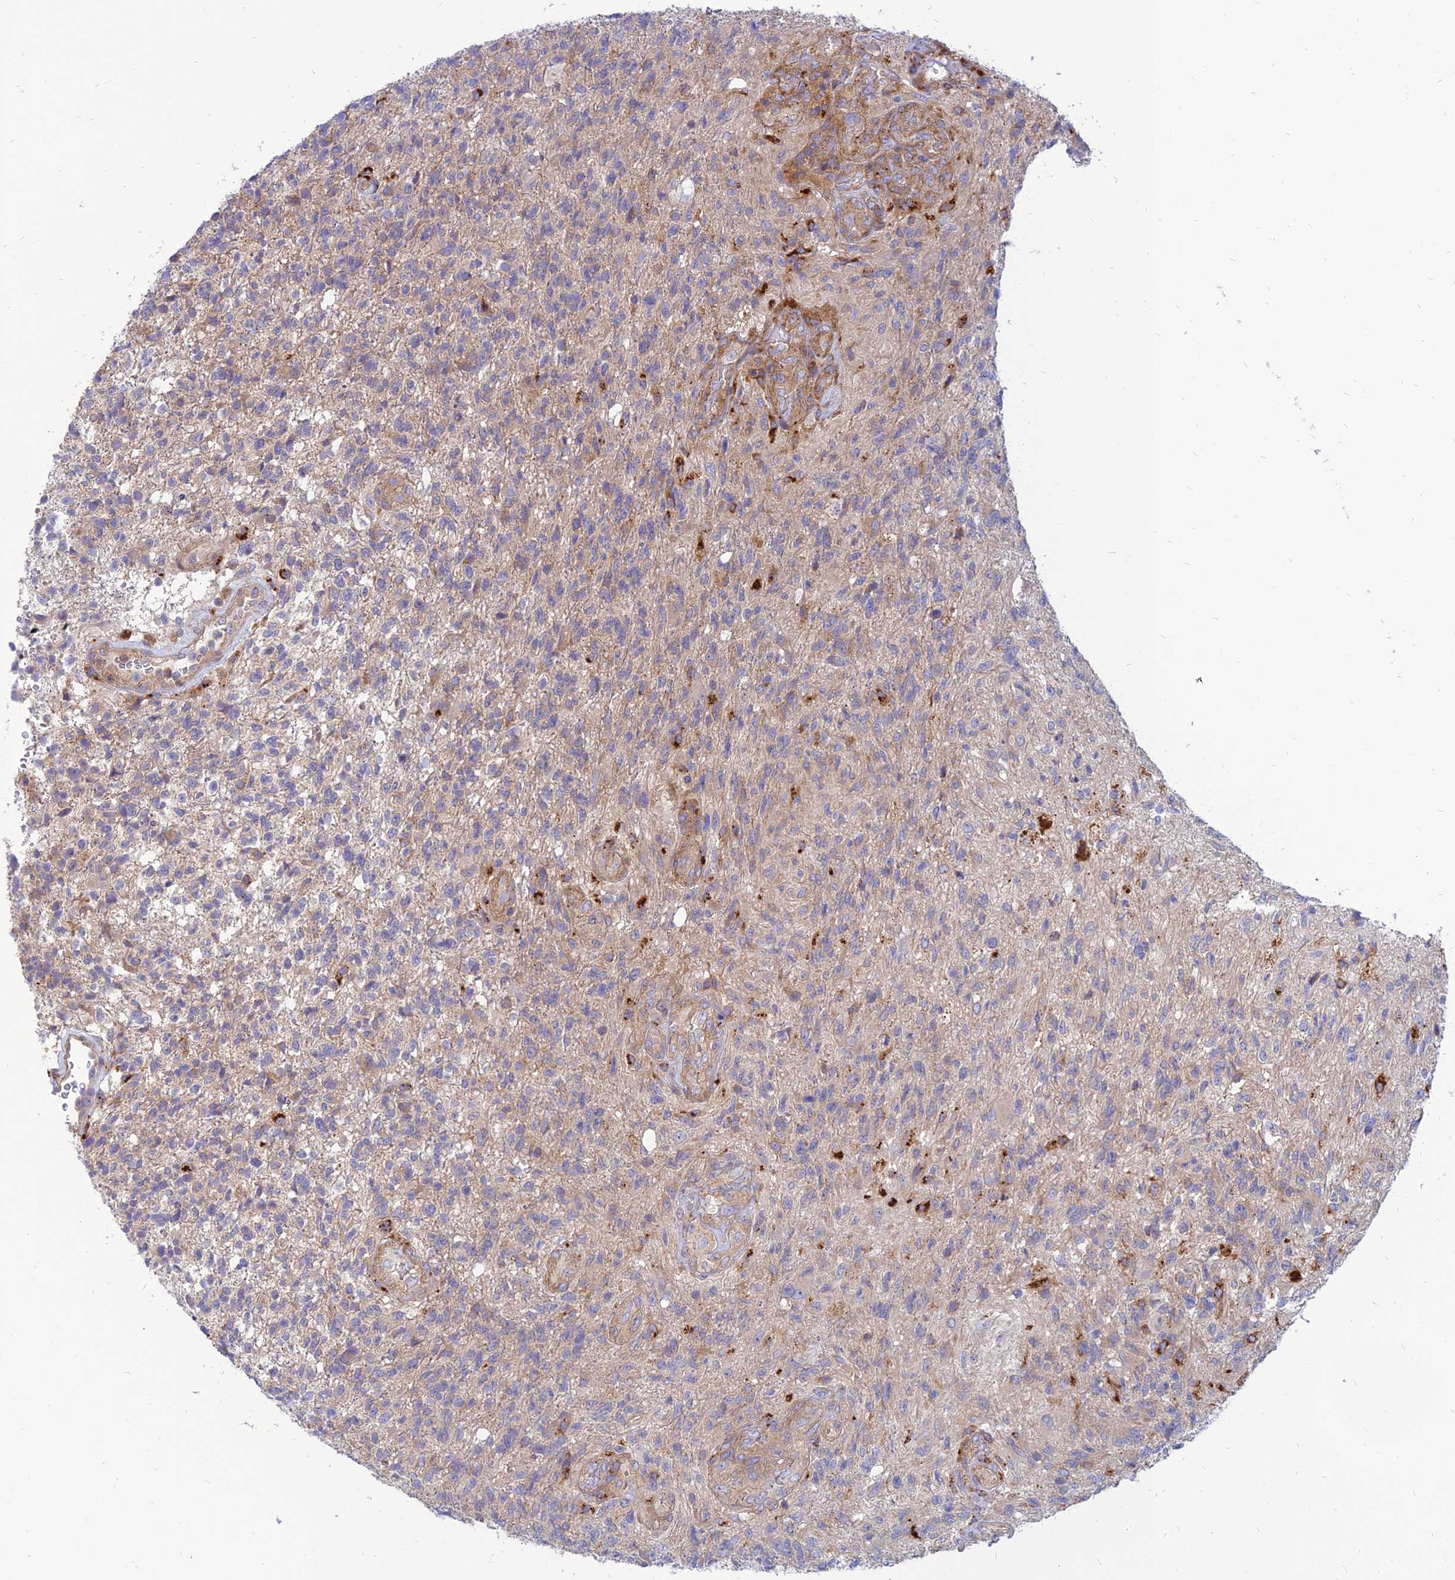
{"staining": {"intensity": "negative", "quantity": "none", "location": "none"}, "tissue": "glioma", "cell_type": "Tumor cells", "image_type": "cancer", "snomed": [{"axis": "morphology", "description": "Glioma, malignant, High grade"}, {"axis": "topography", "description": "Brain"}], "caption": "An image of glioma stained for a protein displays no brown staining in tumor cells.", "gene": "PHKA2", "patient": {"sex": "male", "age": 56}}